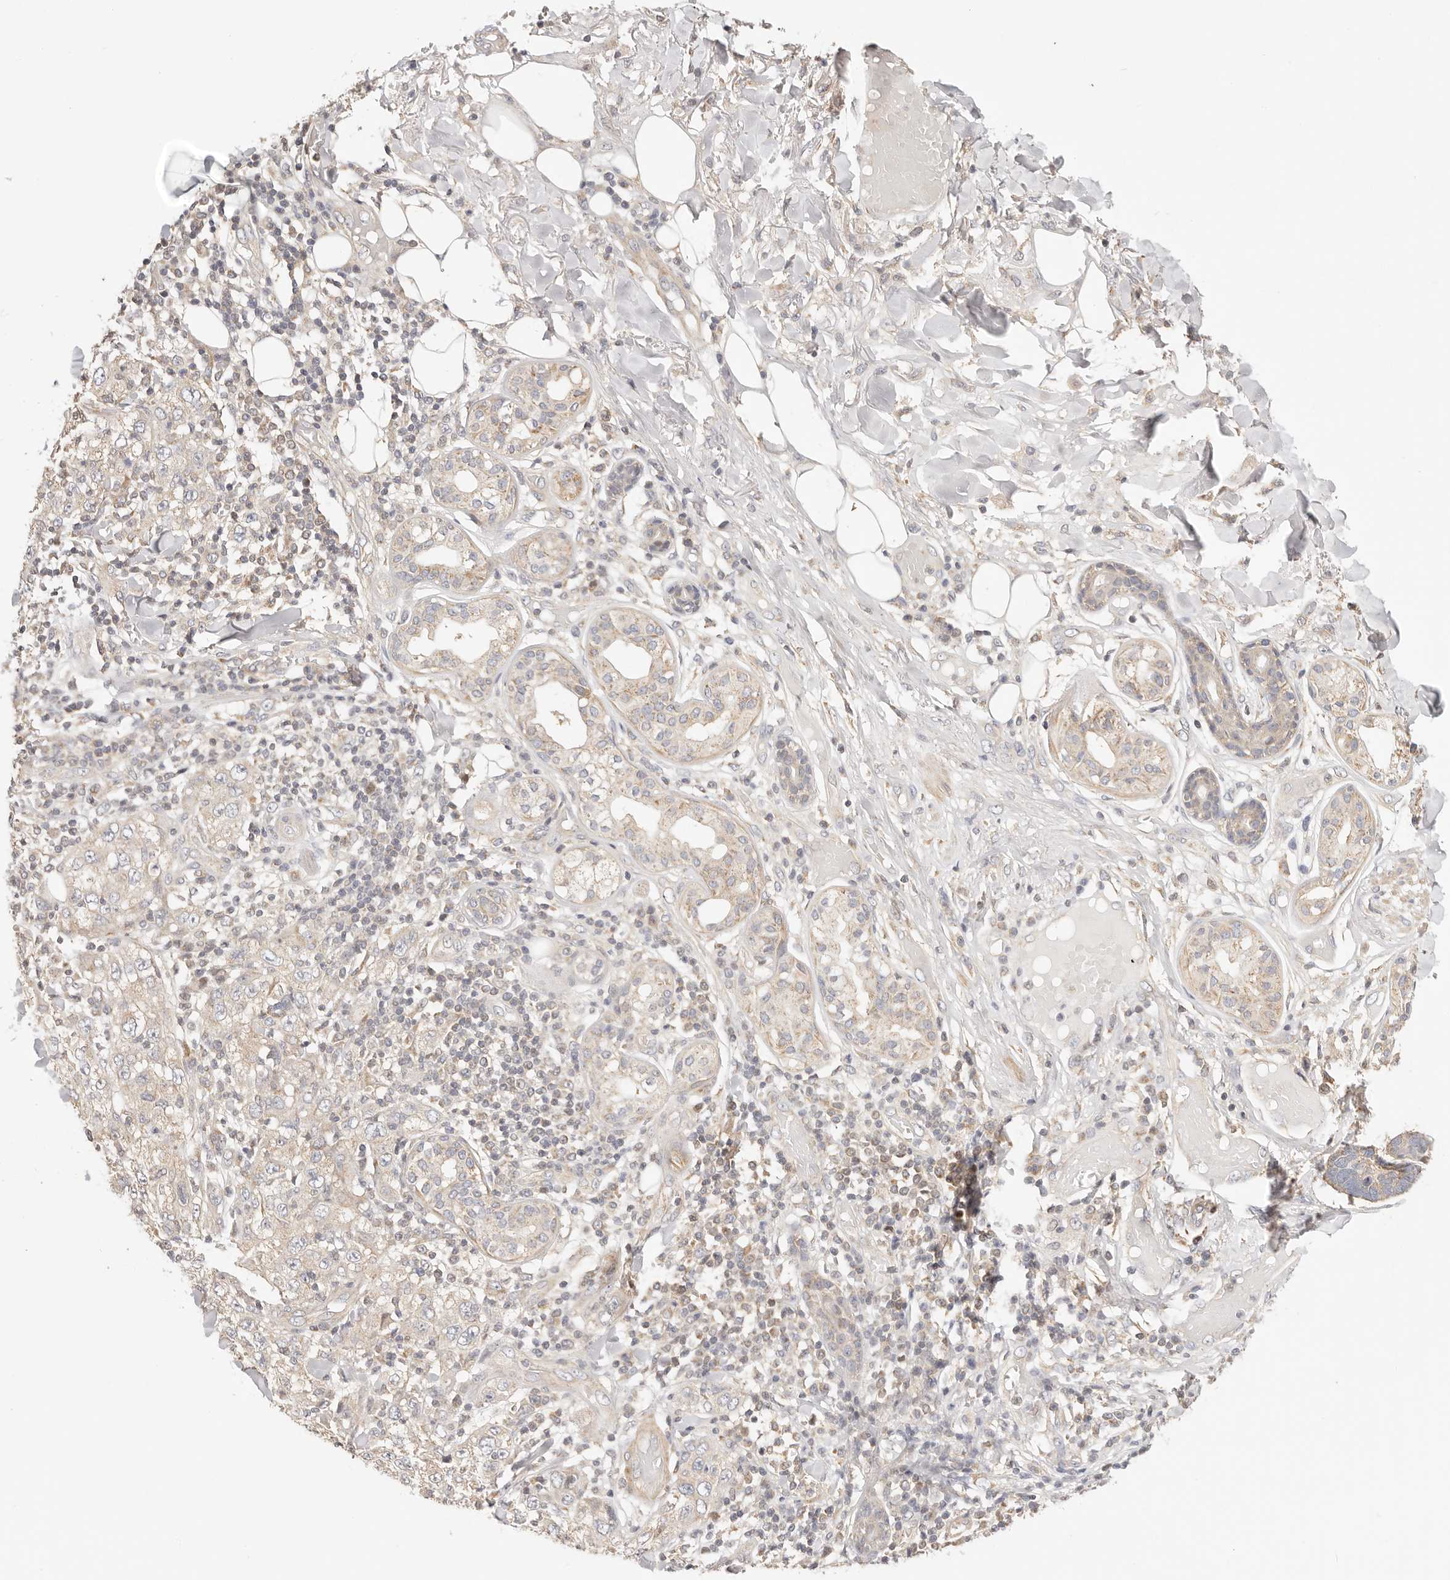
{"staining": {"intensity": "negative", "quantity": "none", "location": "none"}, "tissue": "skin cancer", "cell_type": "Tumor cells", "image_type": "cancer", "snomed": [{"axis": "morphology", "description": "Squamous cell carcinoma, NOS"}, {"axis": "topography", "description": "Skin"}], "caption": "Human skin squamous cell carcinoma stained for a protein using immunohistochemistry (IHC) exhibits no staining in tumor cells.", "gene": "KCMF1", "patient": {"sex": "female", "age": 88}}